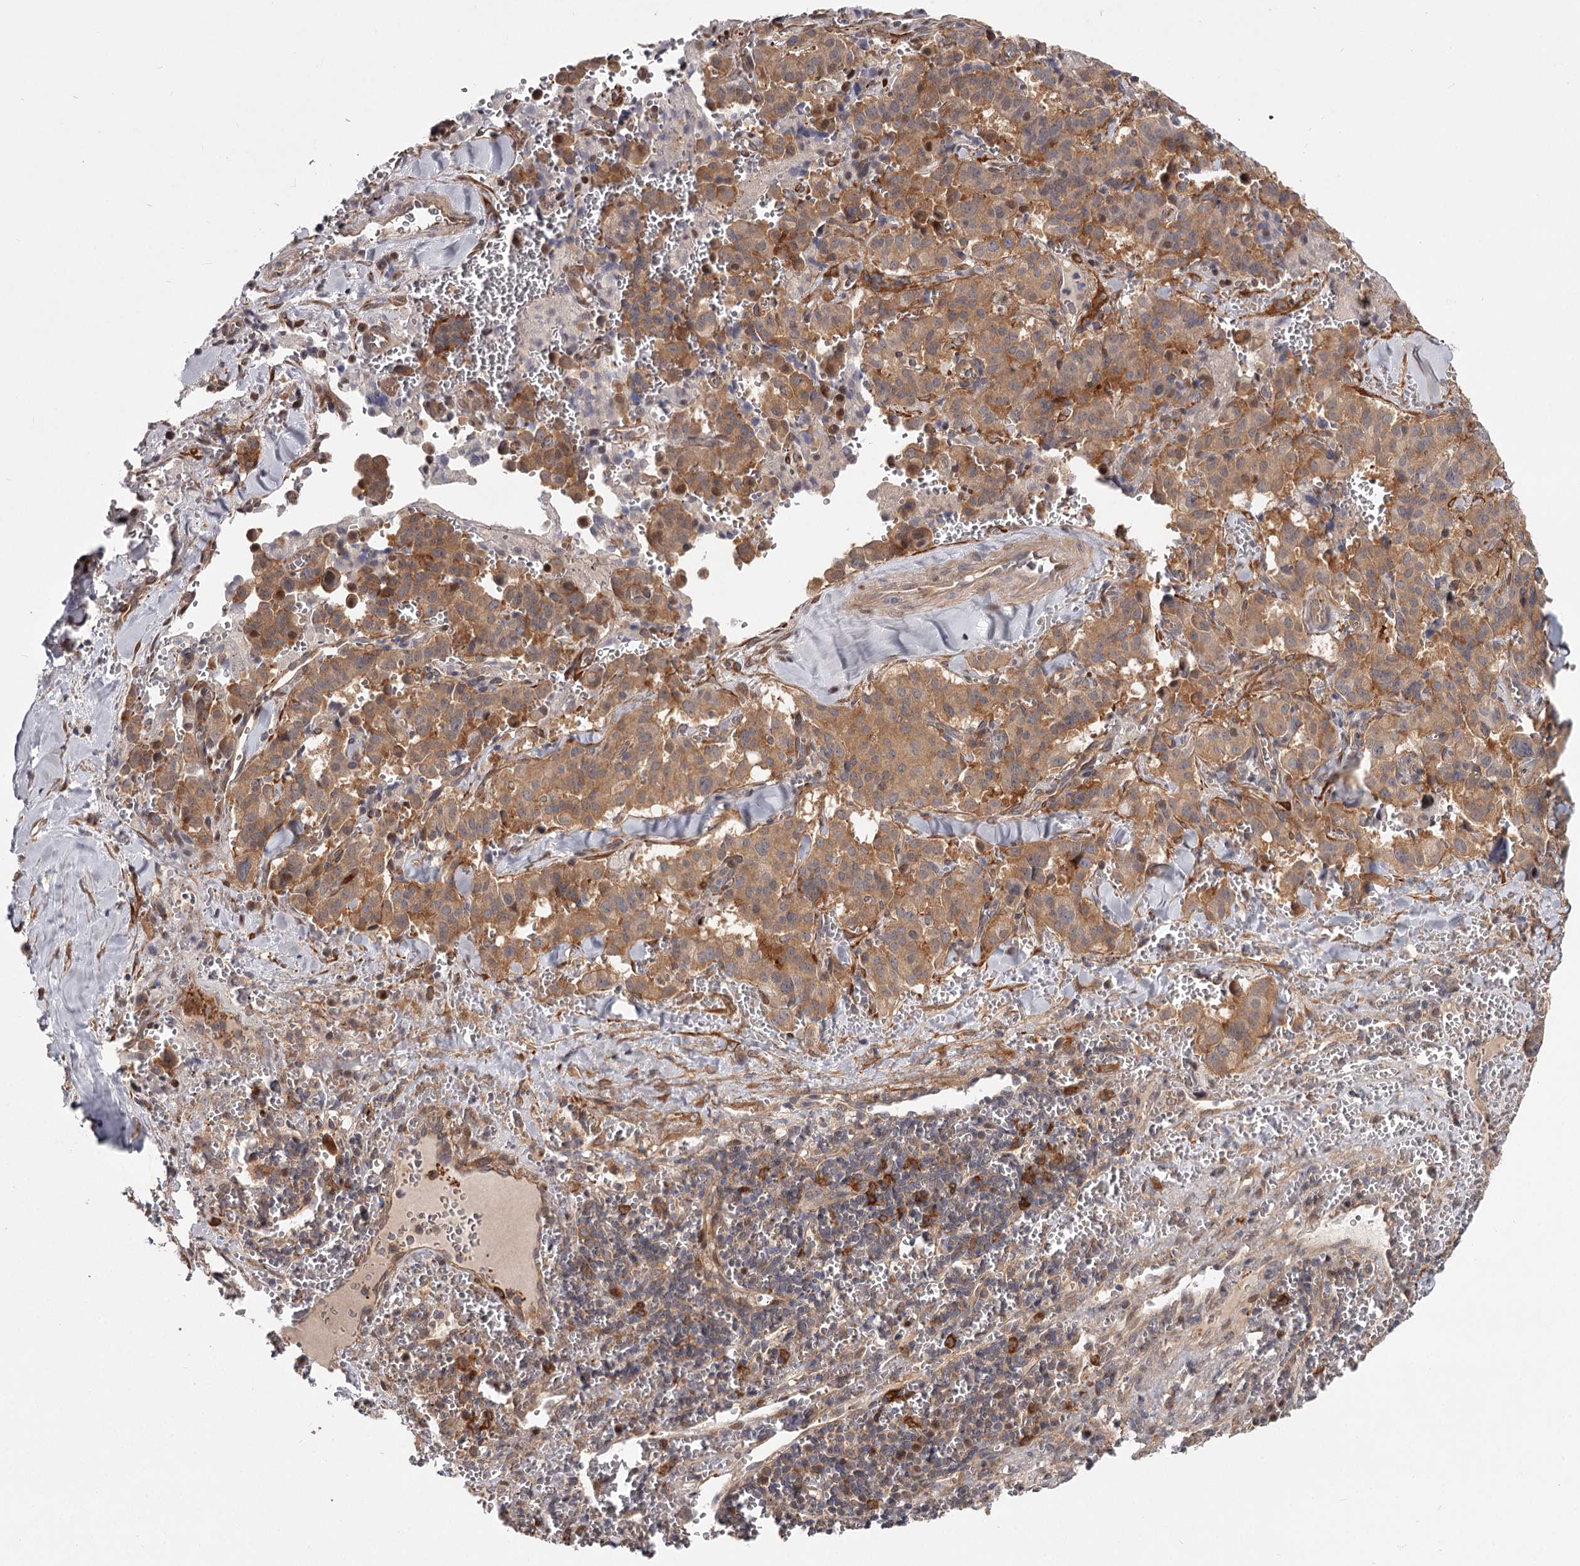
{"staining": {"intensity": "moderate", "quantity": ">75%", "location": "cytoplasmic/membranous"}, "tissue": "pancreatic cancer", "cell_type": "Tumor cells", "image_type": "cancer", "snomed": [{"axis": "morphology", "description": "Adenocarcinoma, NOS"}, {"axis": "topography", "description": "Pancreas"}], "caption": "Immunohistochemistry (IHC) staining of pancreatic cancer (adenocarcinoma), which demonstrates medium levels of moderate cytoplasmic/membranous expression in approximately >75% of tumor cells indicating moderate cytoplasmic/membranous protein staining. The staining was performed using DAB (brown) for protein detection and nuclei were counterstained in hematoxylin (blue).", "gene": "CCNG2", "patient": {"sex": "male", "age": 65}}